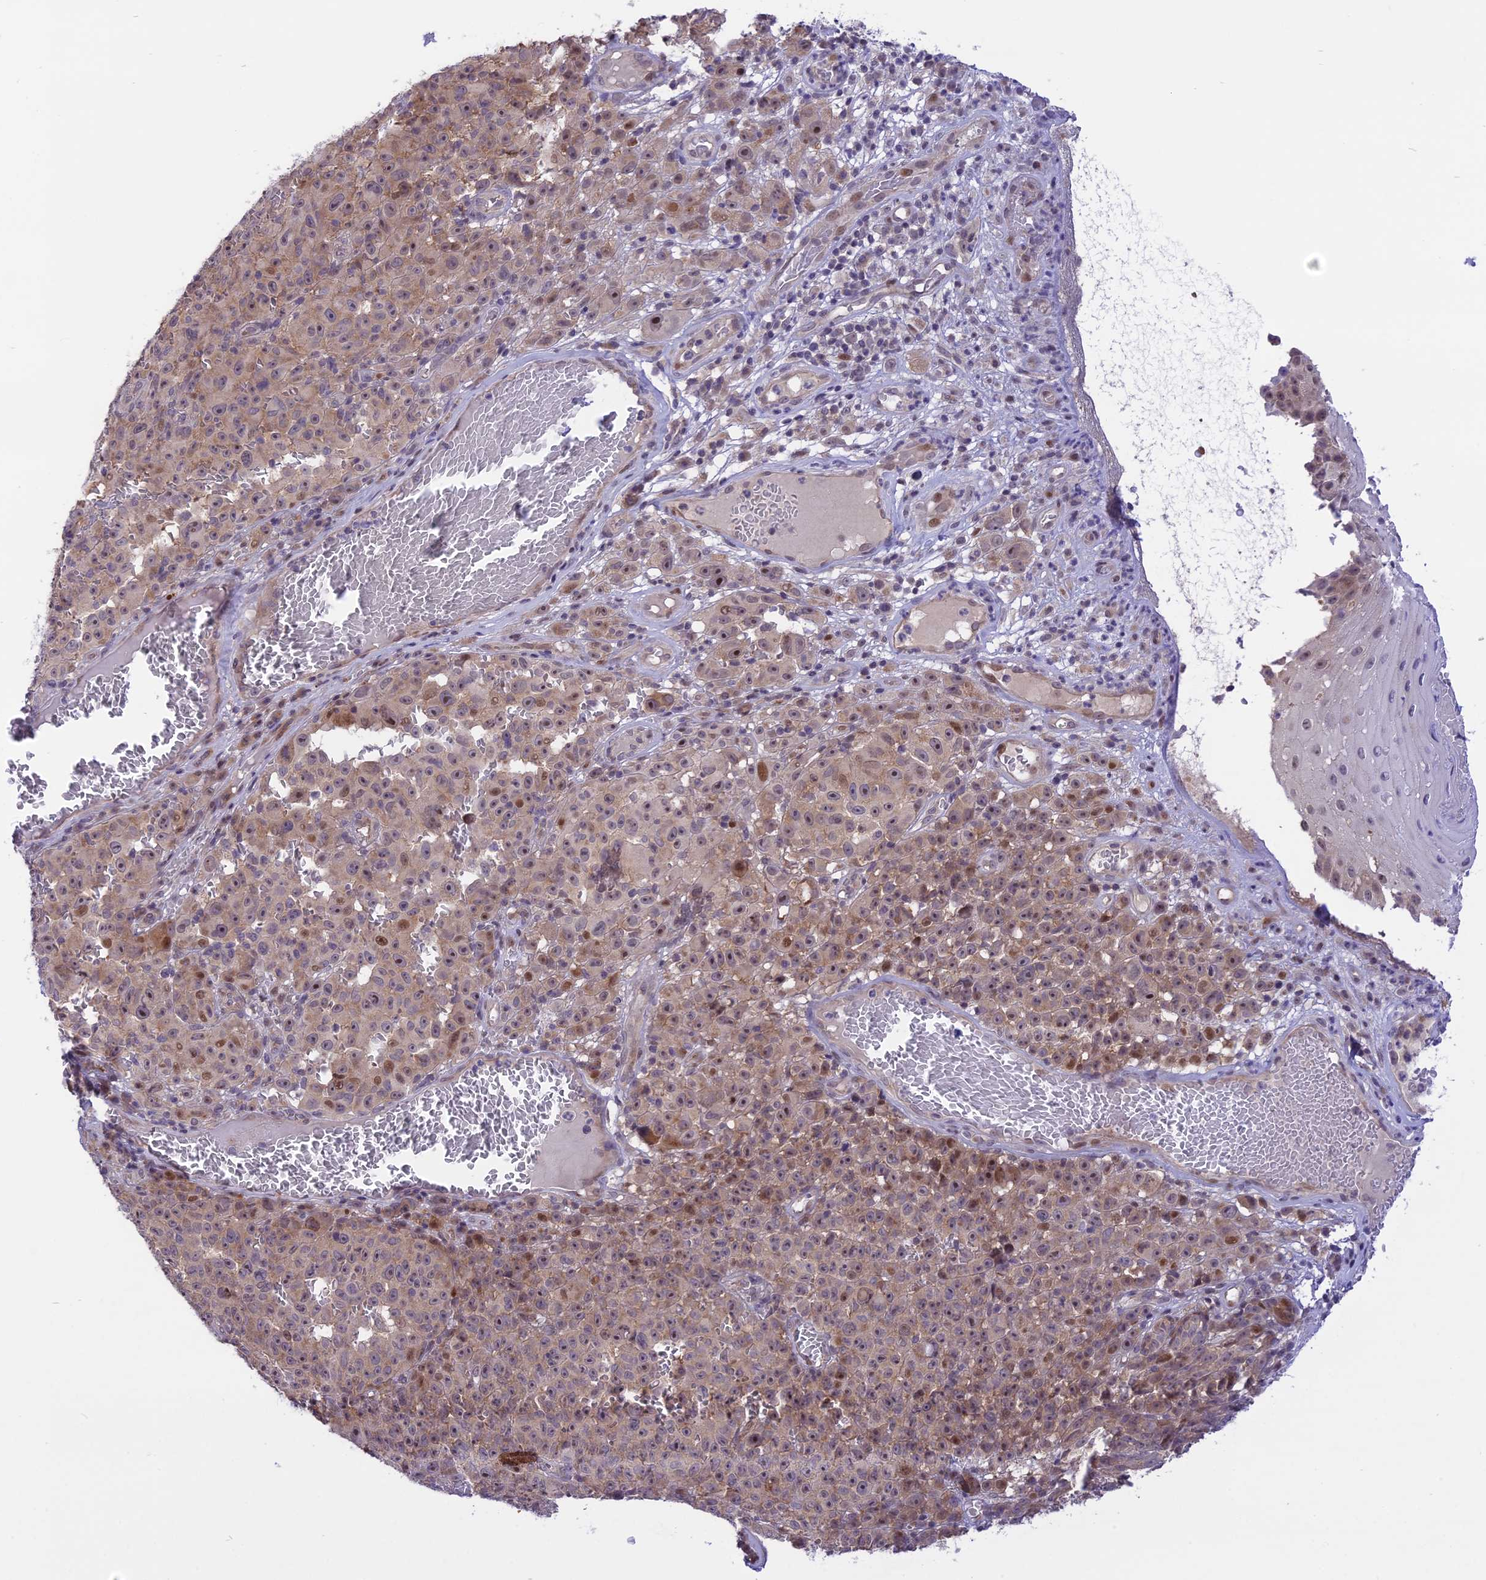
{"staining": {"intensity": "weak", "quantity": ">75%", "location": "cytoplasmic/membranous"}, "tissue": "melanoma", "cell_type": "Tumor cells", "image_type": "cancer", "snomed": [{"axis": "morphology", "description": "Malignant melanoma, NOS"}, {"axis": "topography", "description": "Skin"}], "caption": "This histopathology image exhibits malignant melanoma stained with immunohistochemistry to label a protein in brown. The cytoplasmic/membranous of tumor cells show weak positivity for the protein. Nuclei are counter-stained blue.", "gene": "ZNF837", "patient": {"sex": "female", "age": 82}}